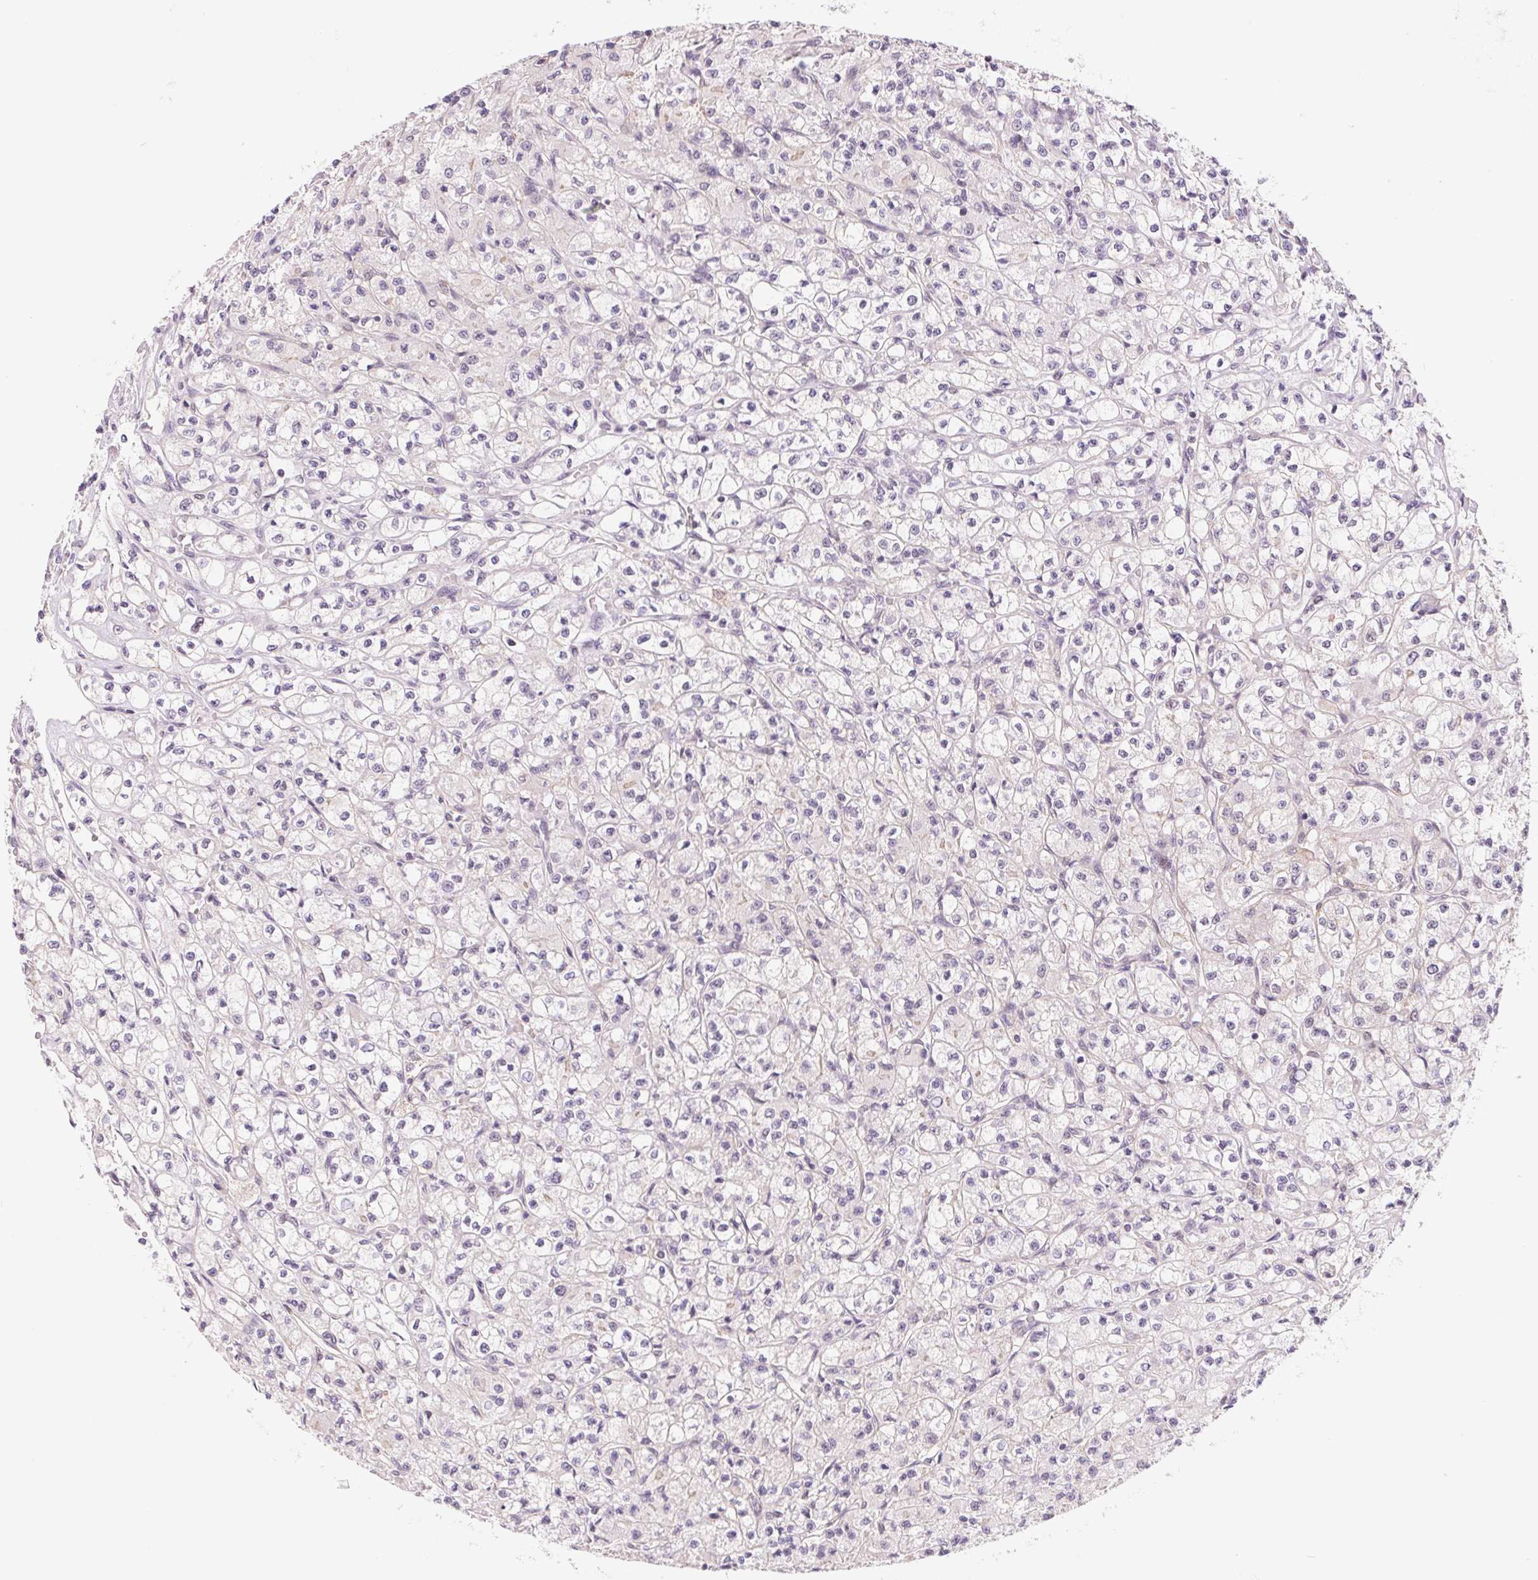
{"staining": {"intensity": "negative", "quantity": "none", "location": "none"}, "tissue": "renal cancer", "cell_type": "Tumor cells", "image_type": "cancer", "snomed": [{"axis": "morphology", "description": "Adenocarcinoma, NOS"}, {"axis": "topography", "description": "Kidney"}], "caption": "Histopathology image shows no protein positivity in tumor cells of renal cancer tissue.", "gene": "BCAT1", "patient": {"sex": "female", "age": 70}}